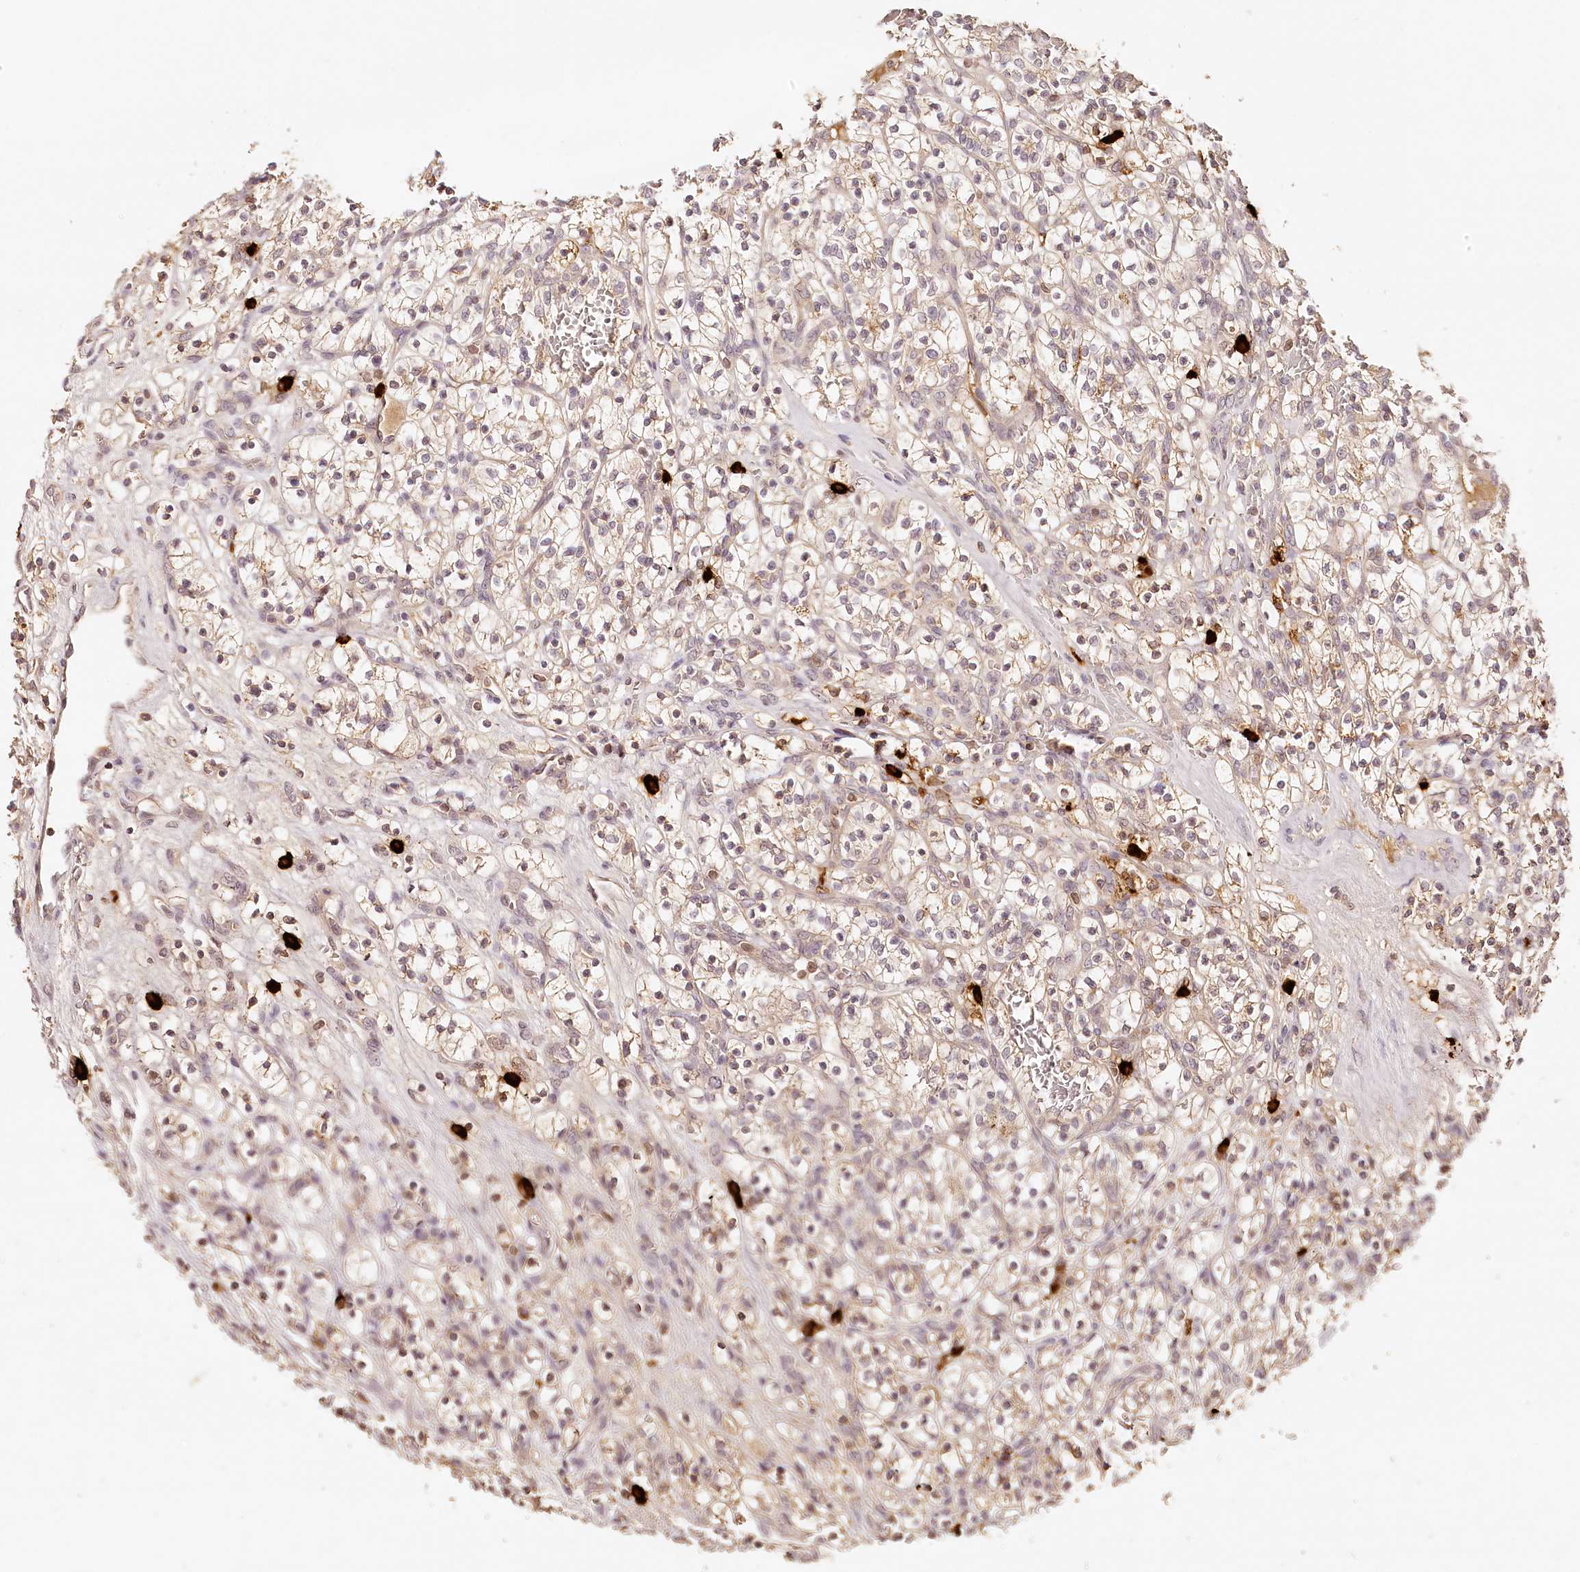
{"staining": {"intensity": "negative", "quantity": "none", "location": "none"}, "tissue": "renal cancer", "cell_type": "Tumor cells", "image_type": "cancer", "snomed": [{"axis": "morphology", "description": "Adenocarcinoma, NOS"}, {"axis": "topography", "description": "Kidney"}], "caption": "Tumor cells are negative for brown protein staining in adenocarcinoma (renal).", "gene": "SYNGR1", "patient": {"sex": "female", "age": 57}}